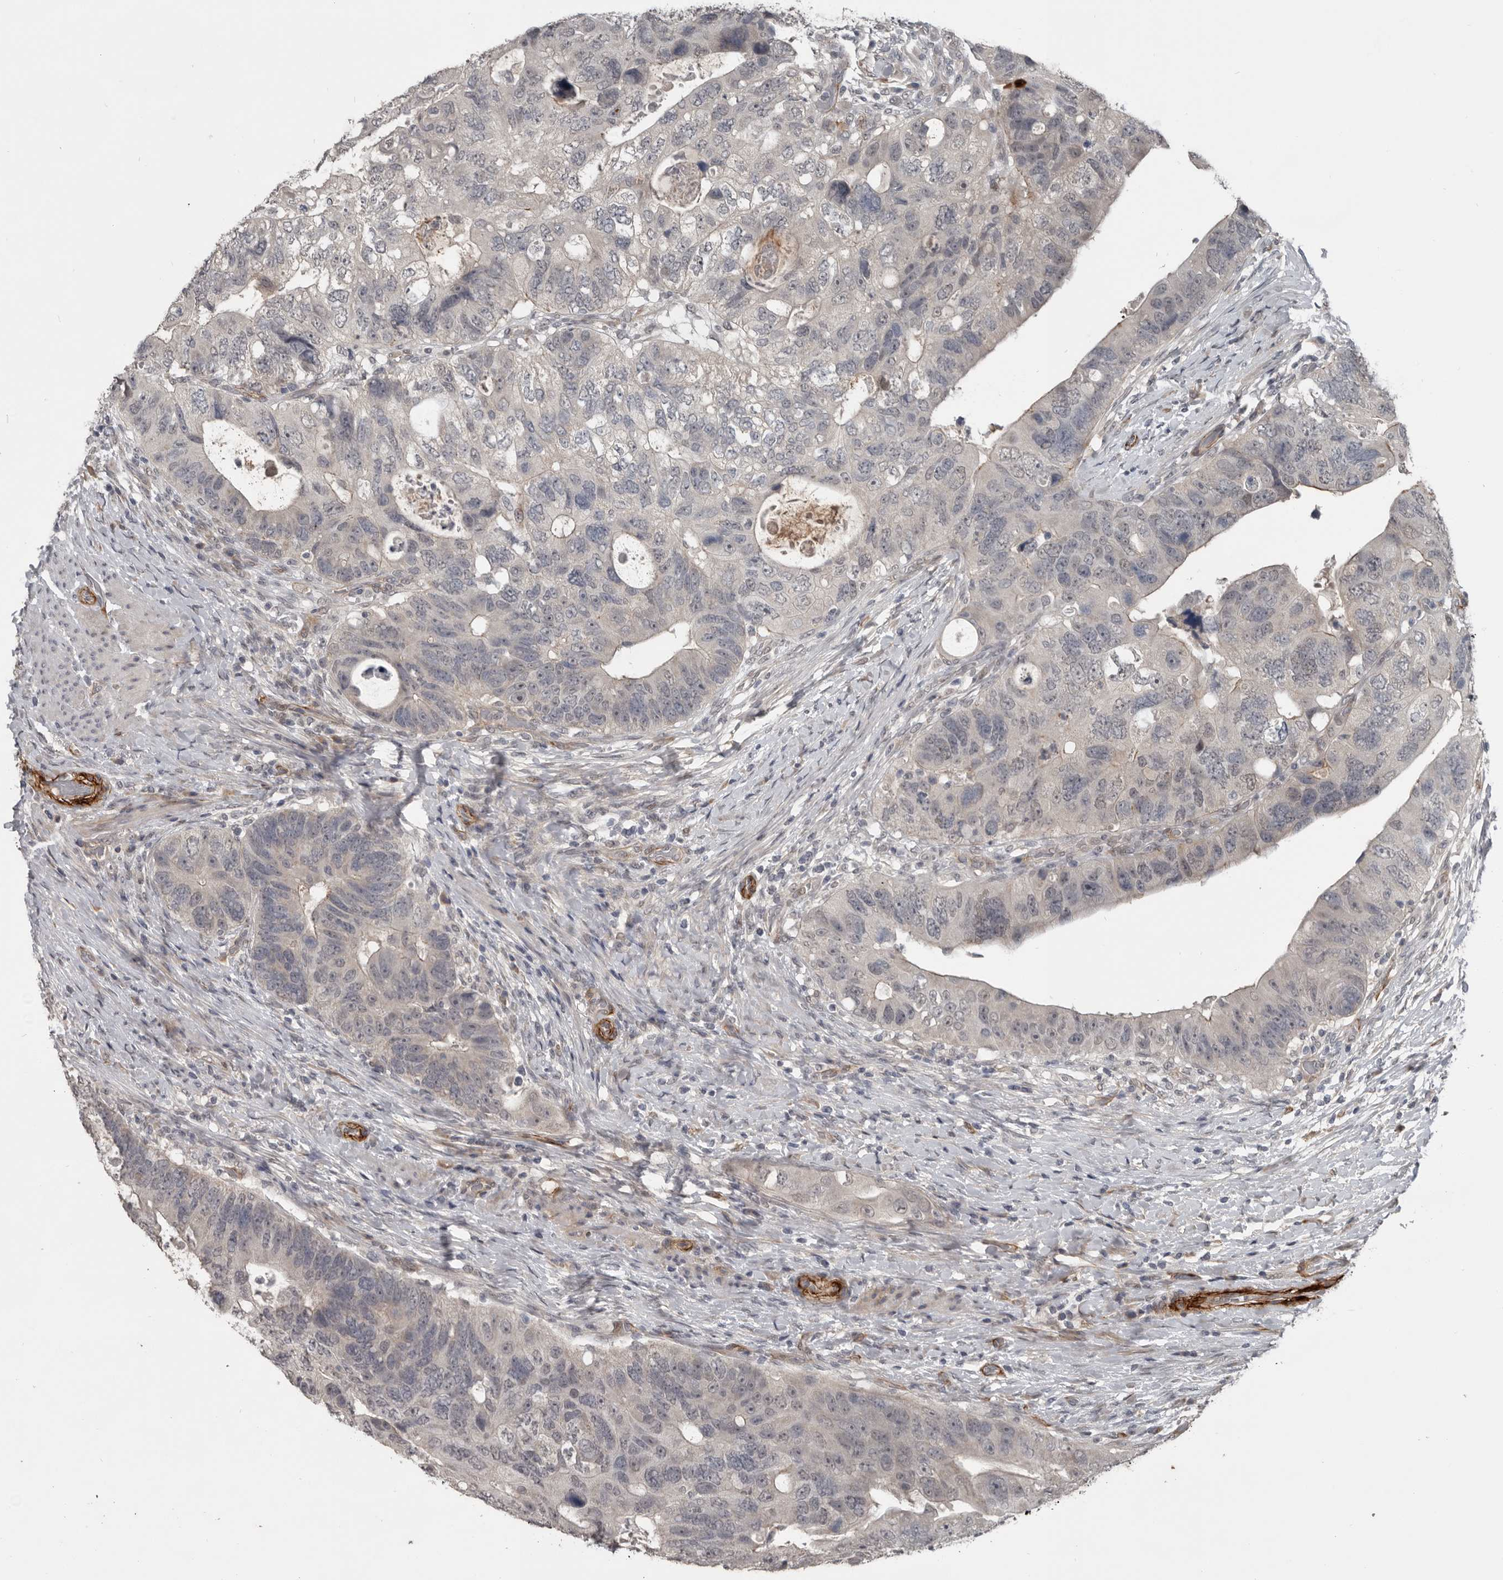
{"staining": {"intensity": "weak", "quantity": "<25%", "location": "cytoplasmic/membranous"}, "tissue": "colorectal cancer", "cell_type": "Tumor cells", "image_type": "cancer", "snomed": [{"axis": "morphology", "description": "Adenocarcinoma, NOS"}, {"axis": "topography", "description": "Rectum"}], "caption": "Tumor cells show no significant protein expression in colorectal cancer.", "gene": "C1orf216", "patient": {"sex": "male", "age": 59}}